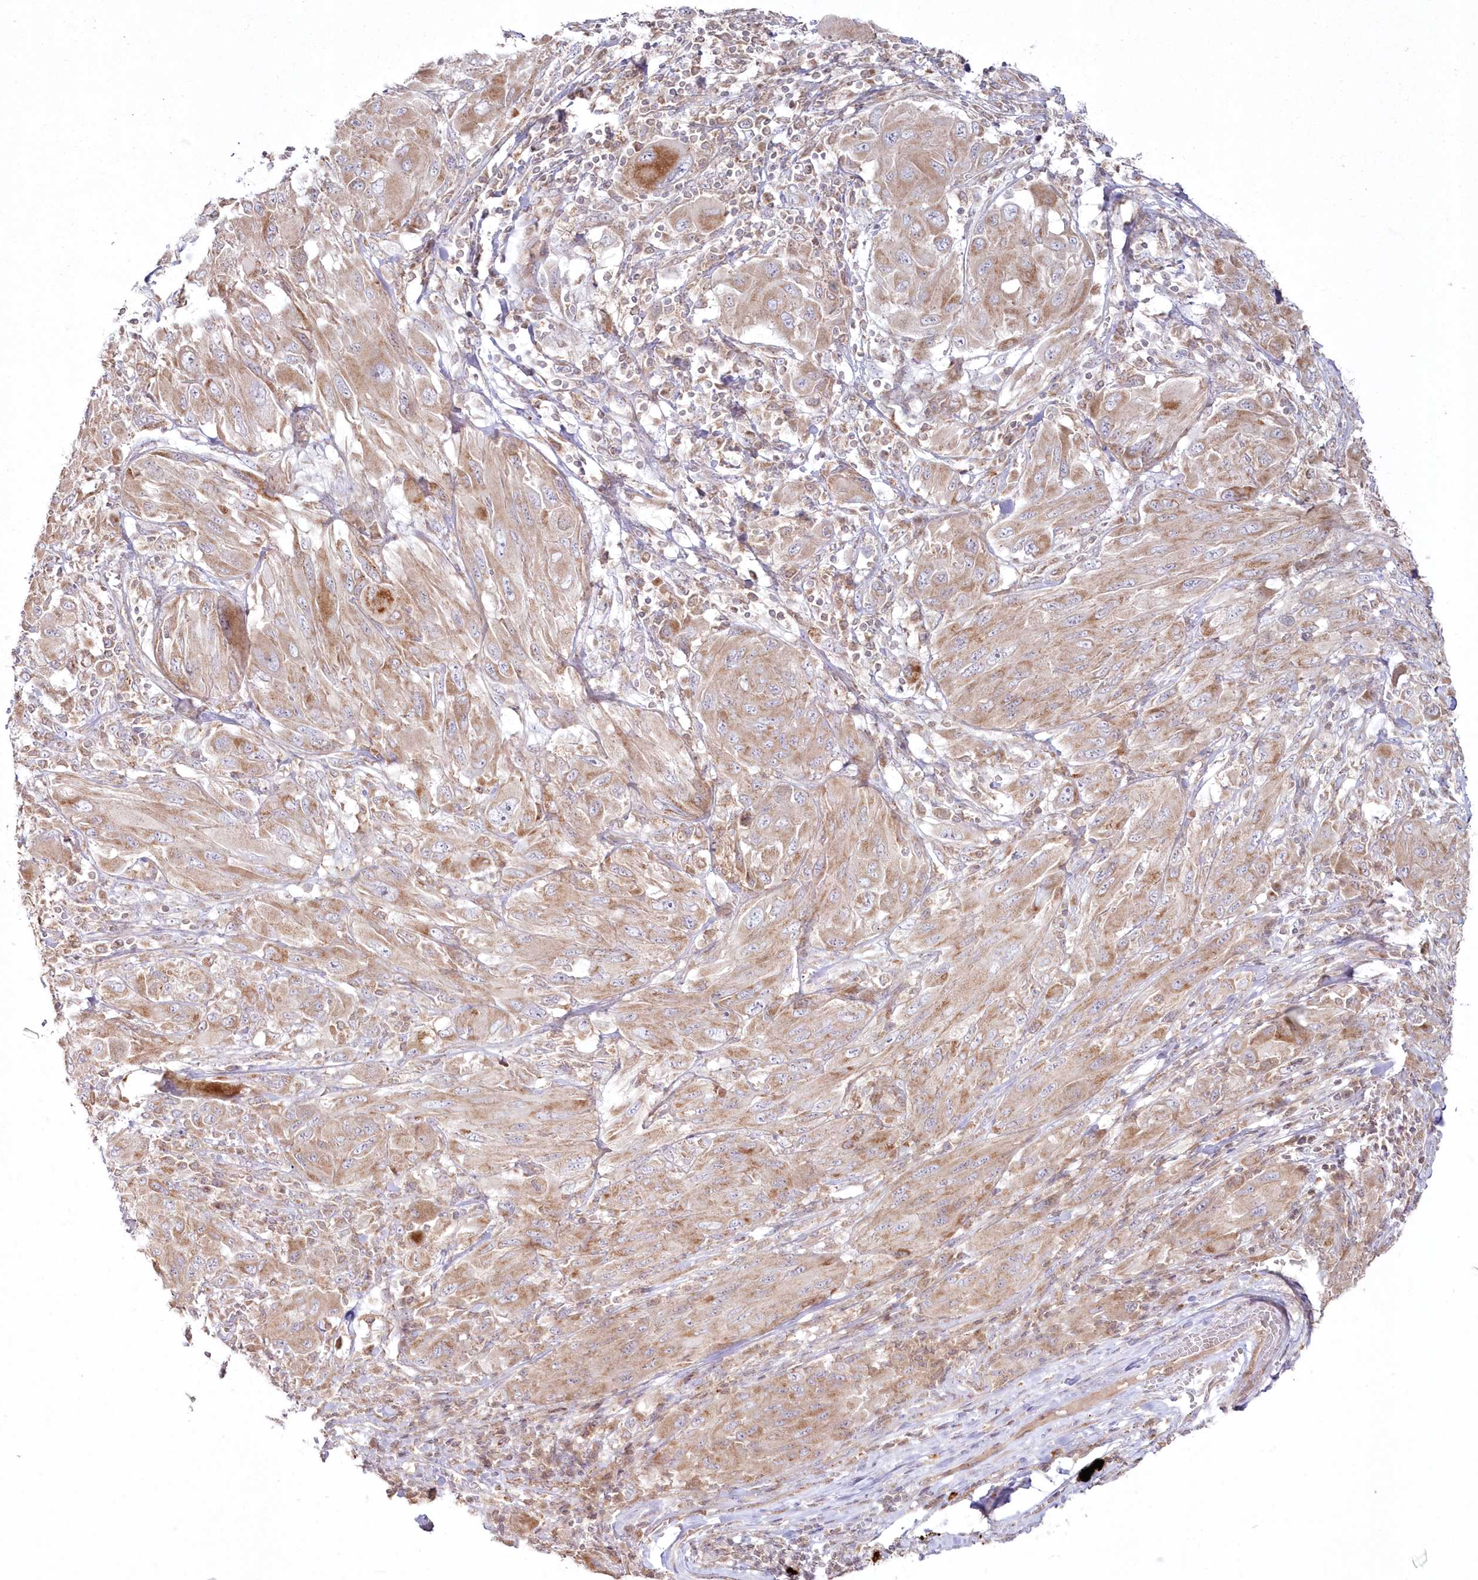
{"staining": {"intensity": "weak", "quantity": ">75%", "location": "cytoplasmic/membranous"}, "tissue": "melanoma", "cell_type": "Tumor cells", "image_type": "cancer", "snomed": [{"axis": "morphology", "description": "Malignant melanoma, NOS"}, {"axis": "topography", "description": "Skin"}], "caption": "Melanoma was stained to show a protein in brown. There is low levels of weak cytoplasmic/membranous positivity in about >75% of tumor cells.", "gene": "ARSB", "patient": {"sex": "female", "age": 91}}